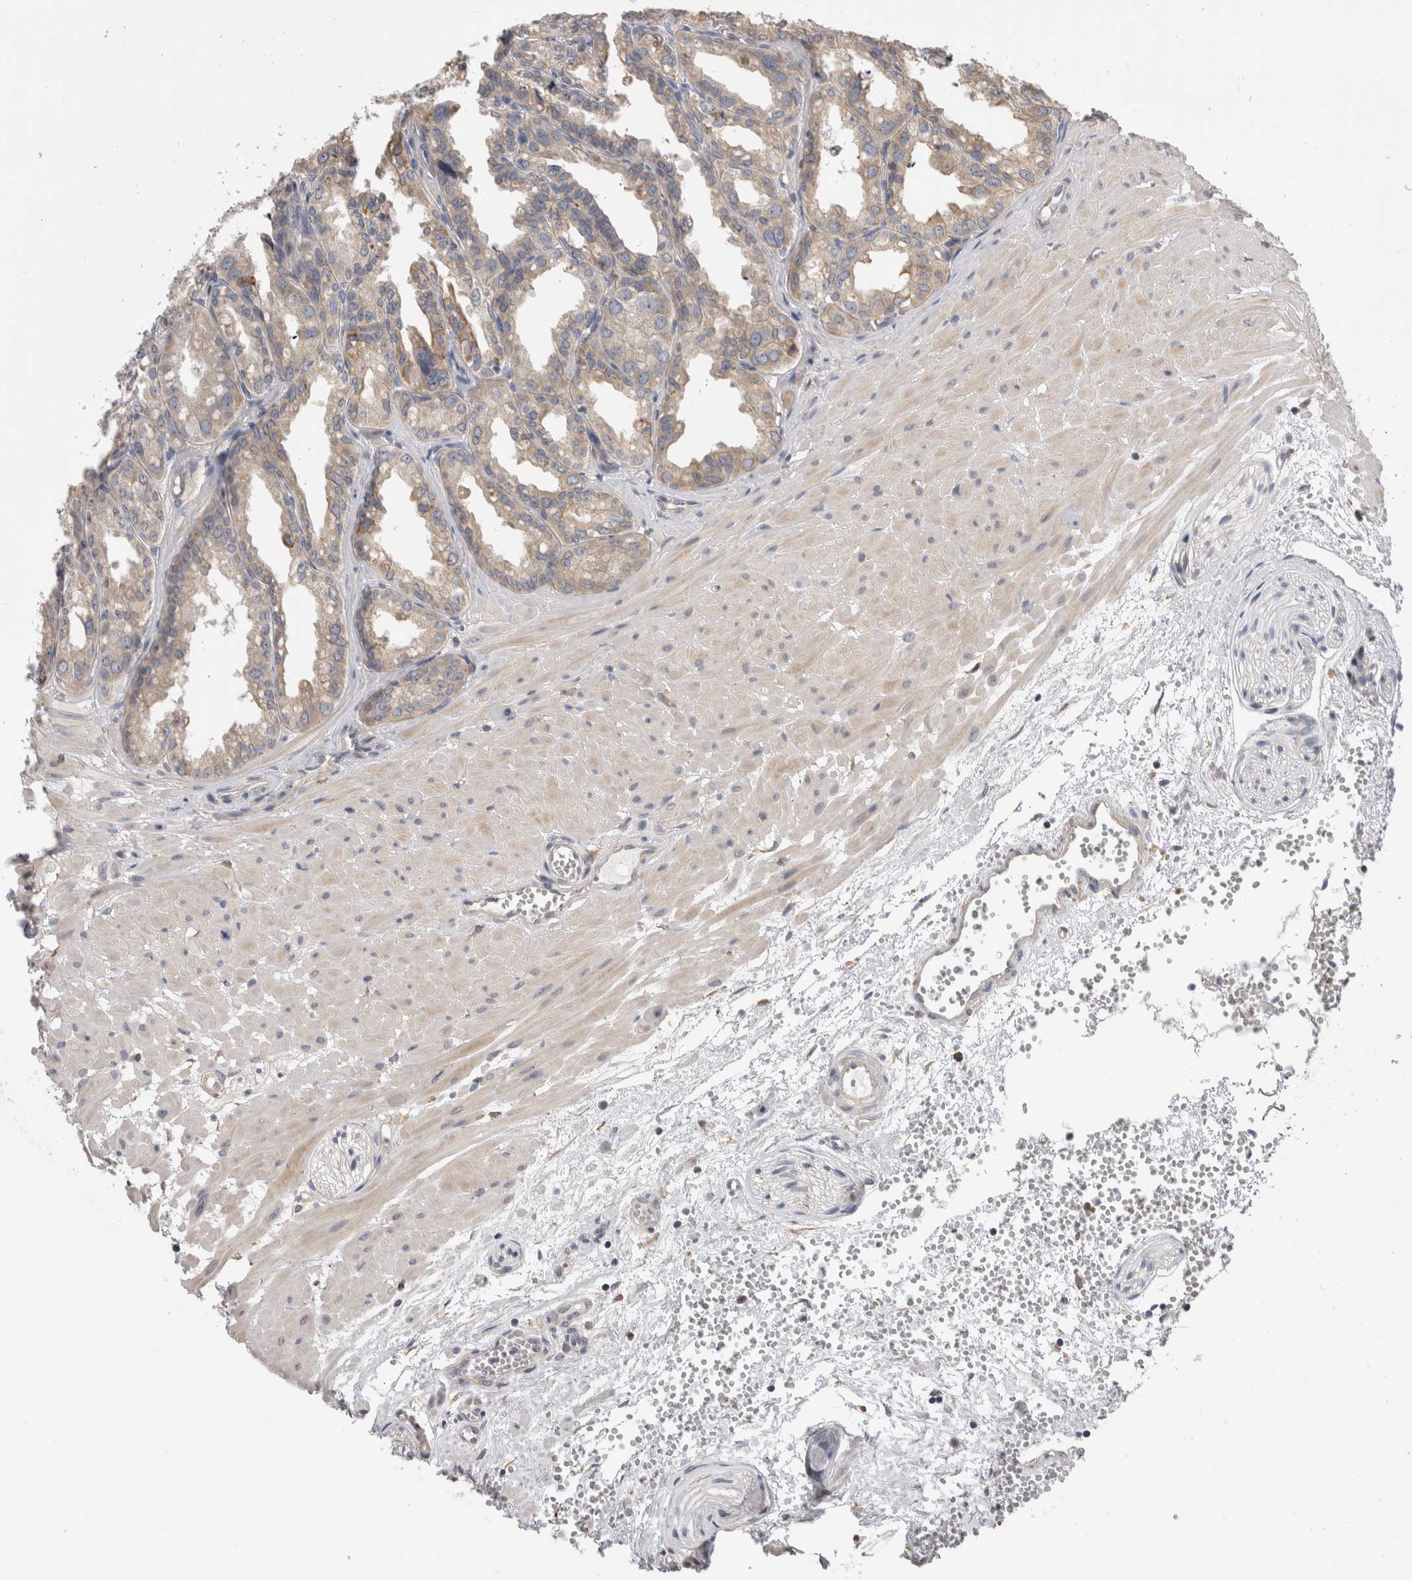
{"staining": {"intensity": "weak", "quantity": "25%-75%", "location": "cytoplasmic/membranous"}, "tissue": "seminal vesicle", "cell_type": "Glandular cells", "image_type": "normal", "snomed": [{"axis": "morphology", "description": "Normal tissue, NOS"}, {"axis": "topography", "description": "Prostate"}, {"axis": "topography", "description": "Seminal veicle"}], "caption": "Benign seminal vesicle reveals weak cytoplasmic/membranous expression in about 25%-75% of glandular cells The staining is performed using DAB (3,3'-diaminobenzidine) brown chromogen to label protein expression. The nuclei are counter-stained blue using hematoxylin..", "gene": "SMAP2", "patient": {"sex": "male", "age": 51}}